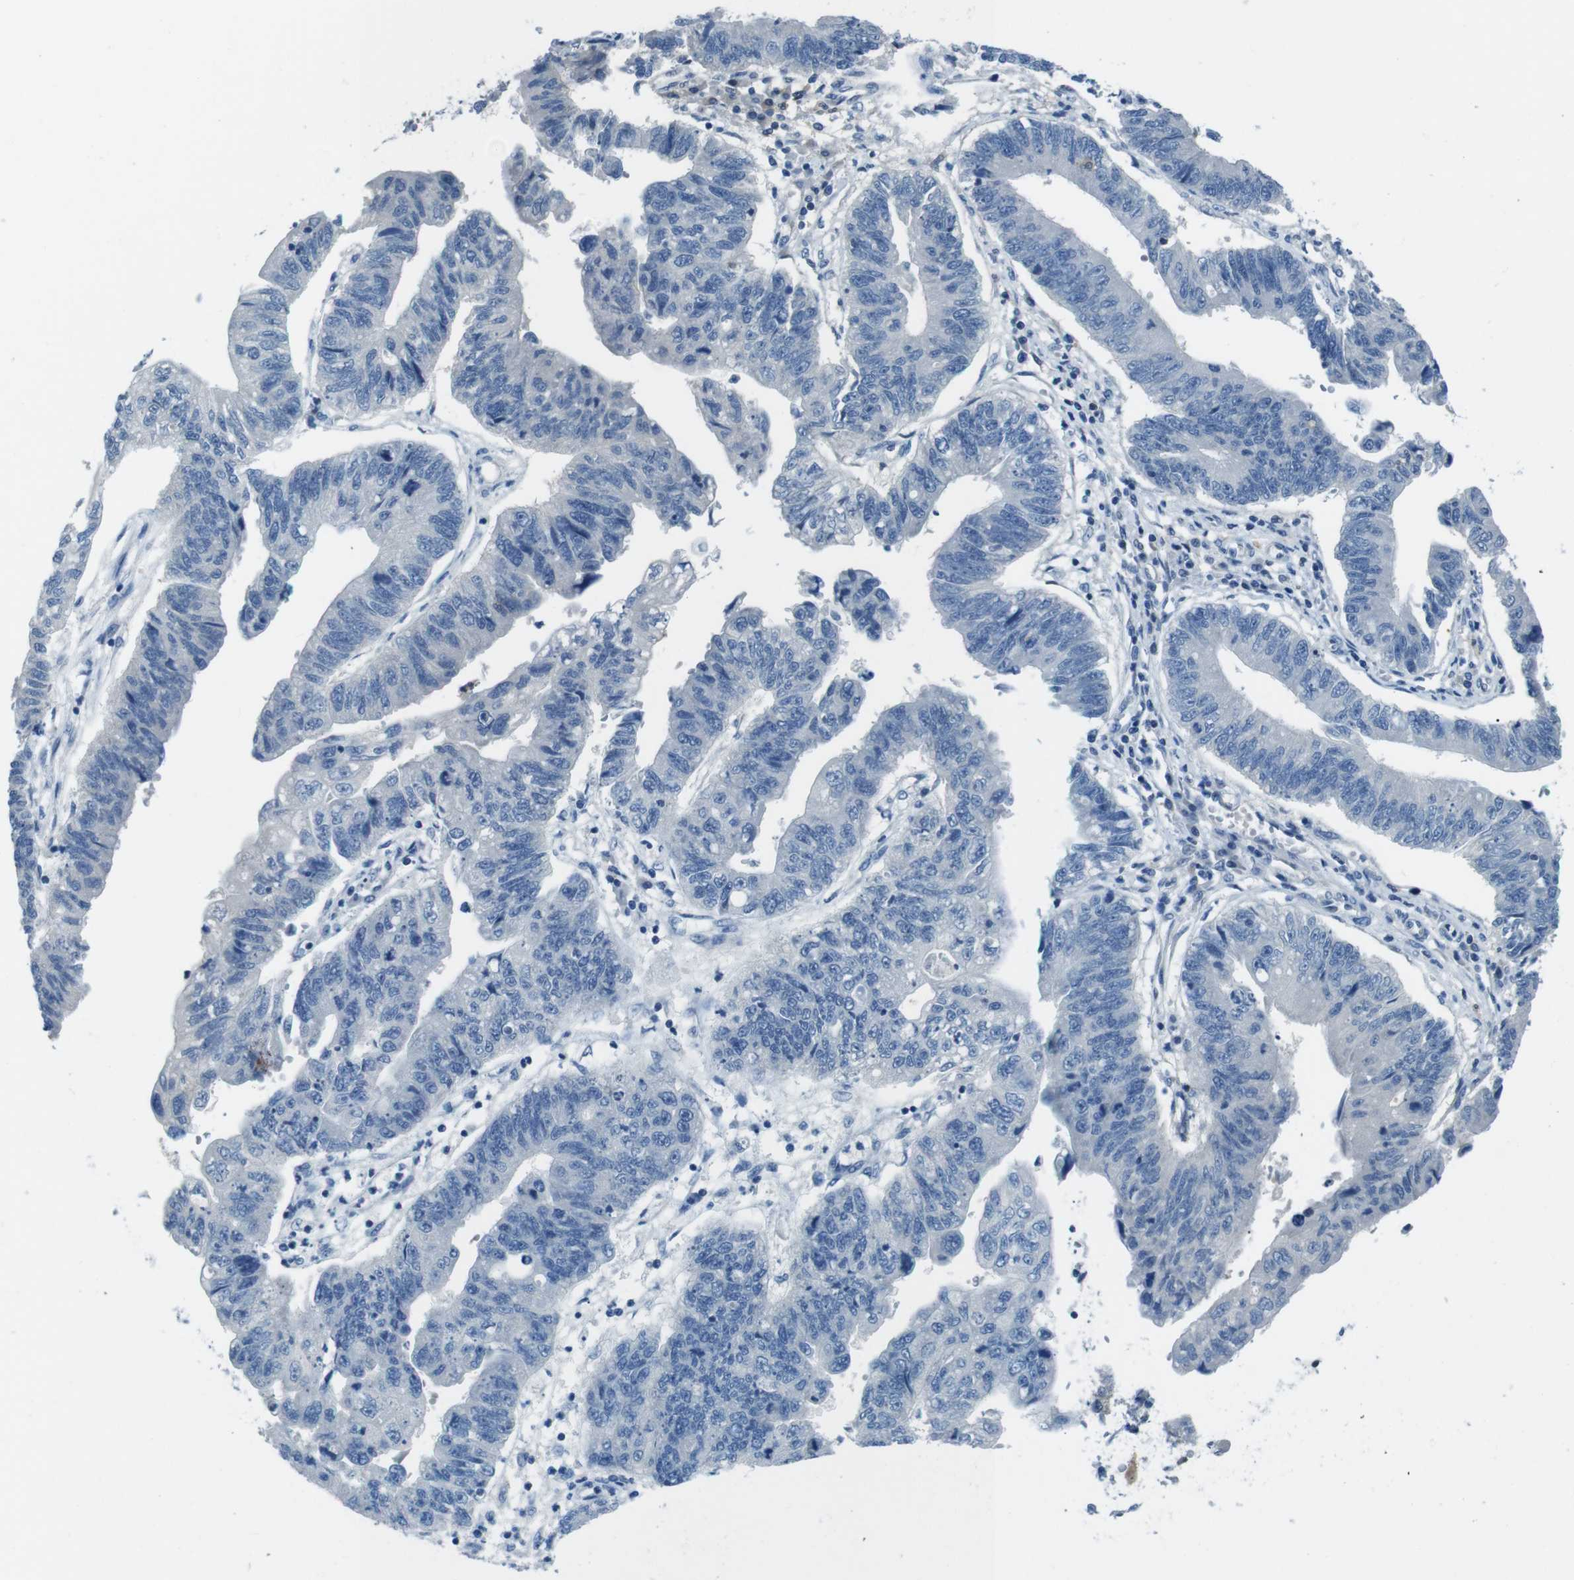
{"staining": {"intensity": "negative", "quantity": "none", "location": "none"}, "tissue": "stomach cancer", "cell_type": "Tumor cells", "image_type": "cancer", "snomed": [{"axis": "morphology", "description": "Adenocarcinoma, NOS"}, {"axis": "topography", "description": "Stomach"}], "caption": "This is a photomicrograph of immunohistochemistry staining of stomach cancer, which shows no positivity in tumor cells.", "gene": "NANOS2", "patient": {"sex": "male", "age": 59}}